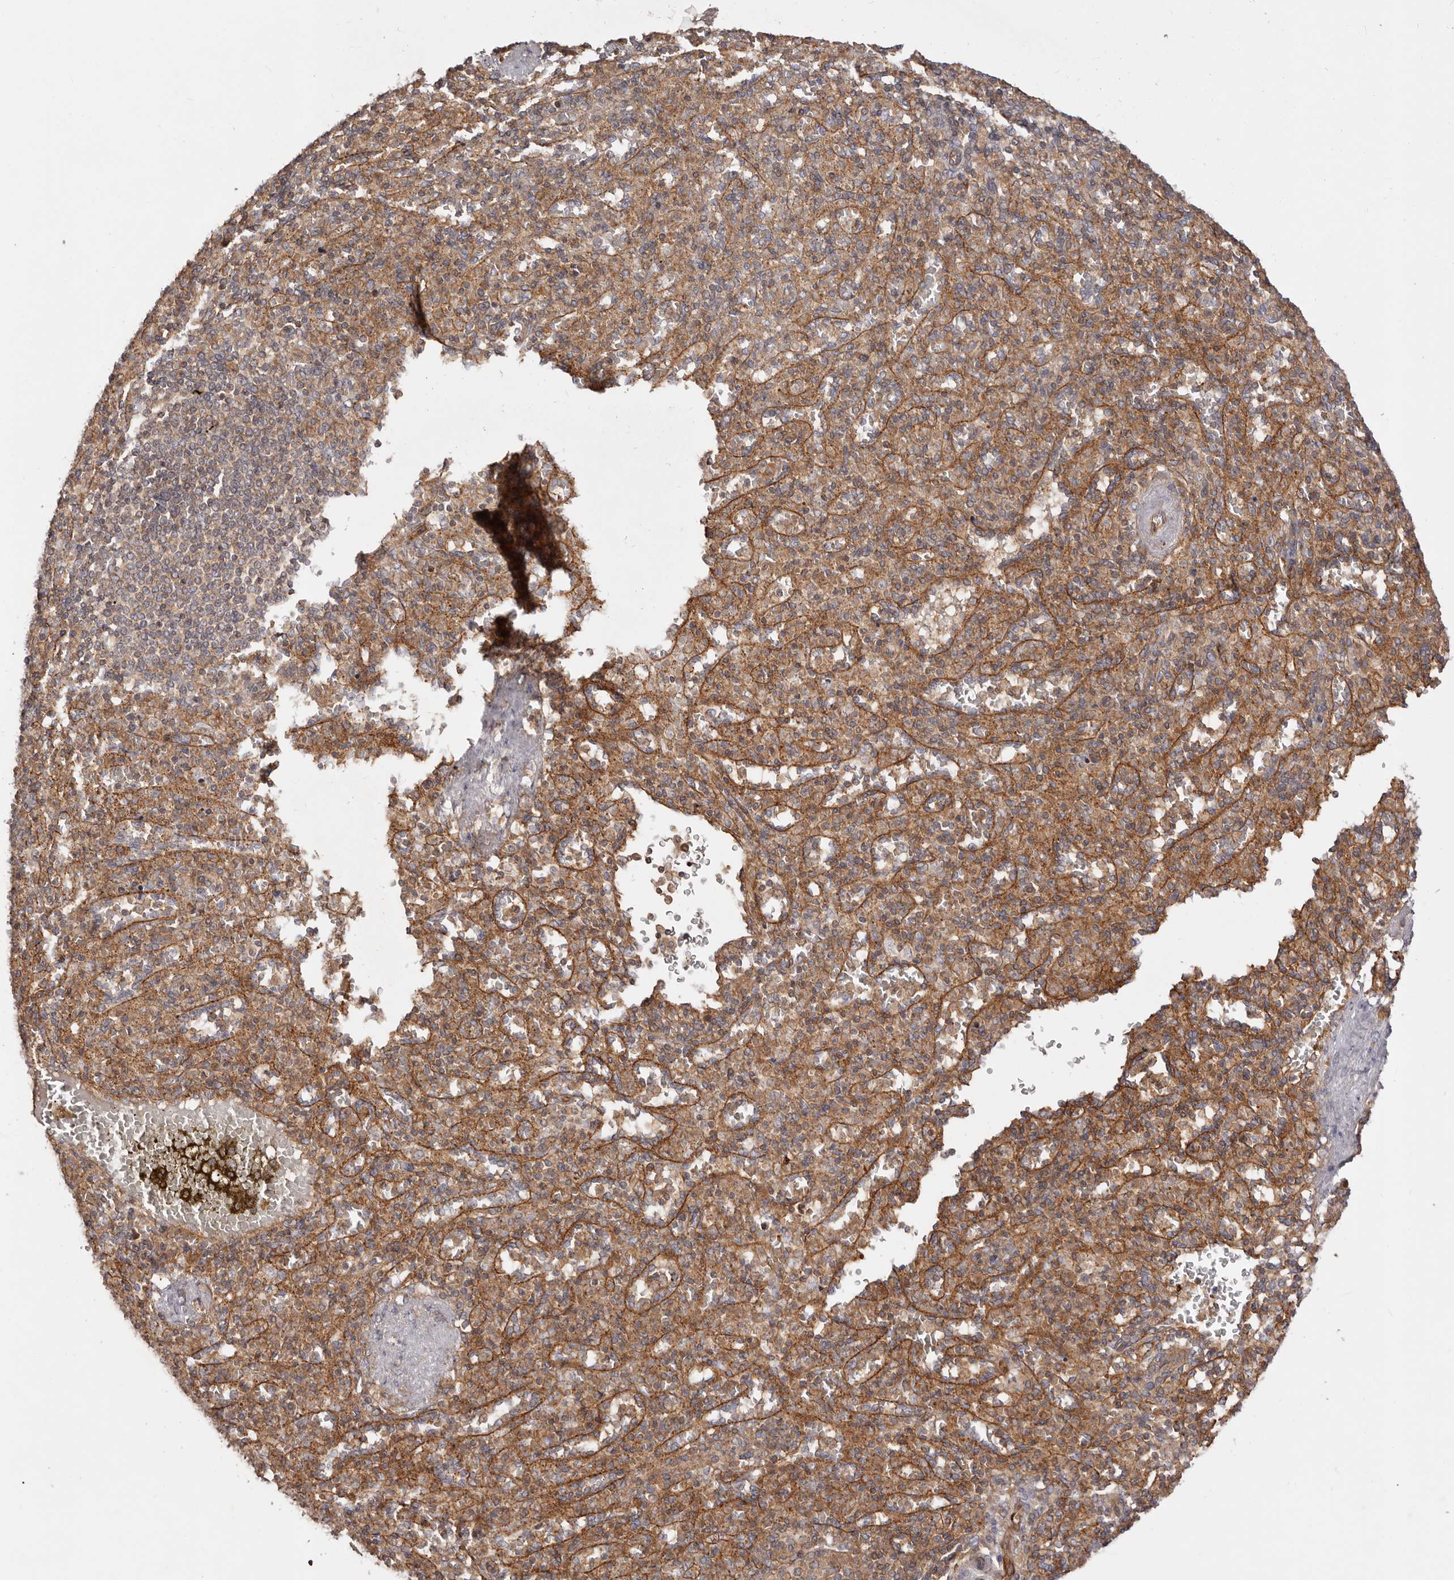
{"staining": {"intensity": "moderate", "quantity": "<25%", "location": "cytoplasmic/membranous"}, "tissue": "spleen", "cell_type": "Cells in red pulp", "image_type": "normal", "snomed": [{"axis": "morphology", "description": "Normal tissue, NOS"}, {"axis": "topography", "description": "Spleen"}], "caption": "A high-resolution micrograph shows immunohistochemistry staining of unremarkable spleen, which displays moderate cytoplasmic/membranous expression in approximately <25% of cells in red pulp.", "gene": "RPS6", "patient": {"sex": "female", "age": 74}}